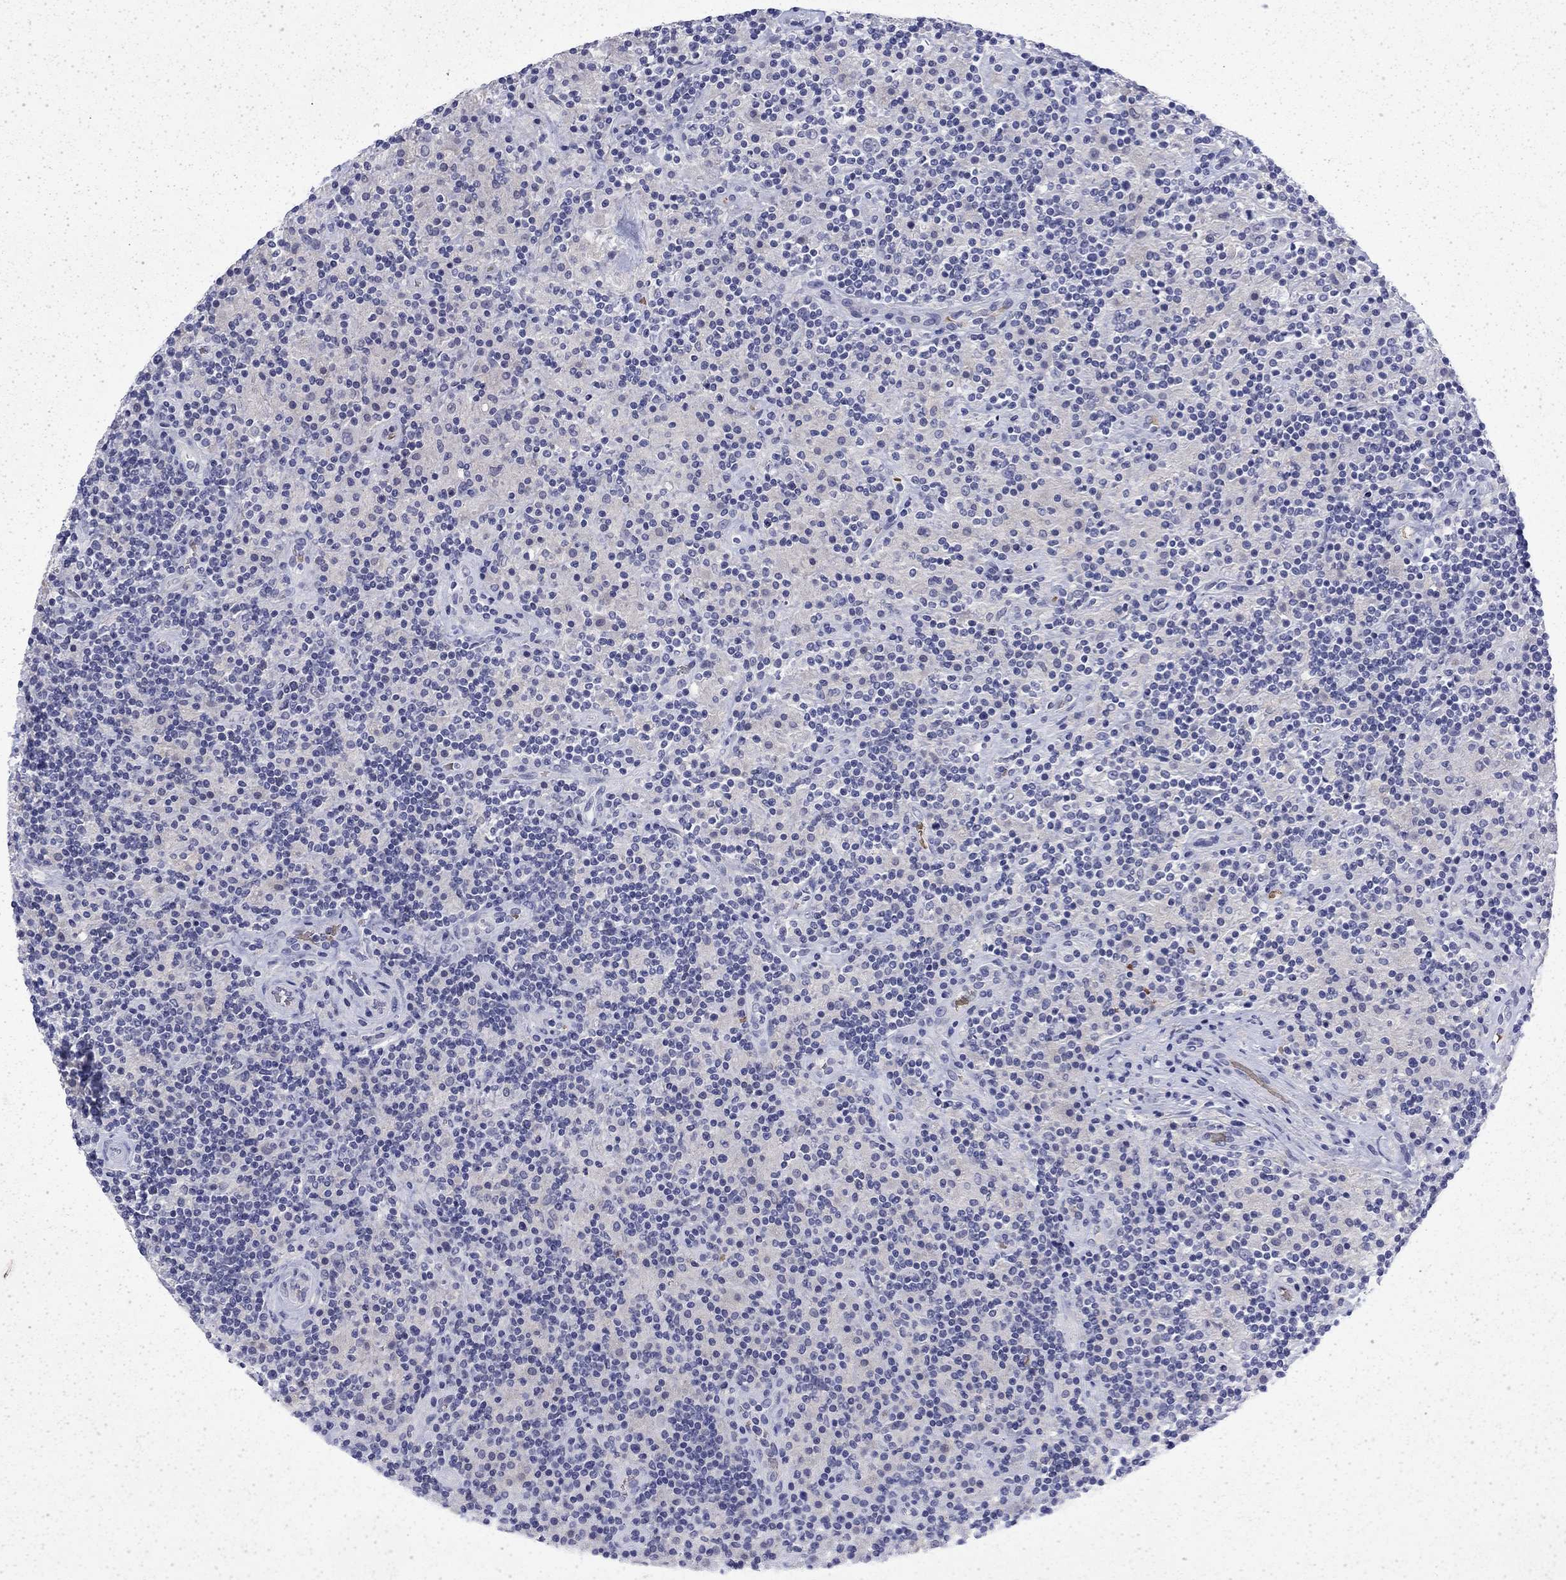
{"staining": {"intensity": "negative", "quantity": "none", "location": "none"}, "tissue": "lymphoma", "cell_type": "Tumor cells", "image_type": "cancer", "snomed": [{"axis": "morphology", "description": "Hodgkin's disease, NOS"}, {"axis": "topography", "description": "Lymph node"}], "caption": "An immunohistochemistry micrograph of Hodgkin's disease is shown. There is no staining in tumor cells of Hodgkin's disease.", "gene": "ENPP6", "patient": {"sex": "male", "age": 70}}